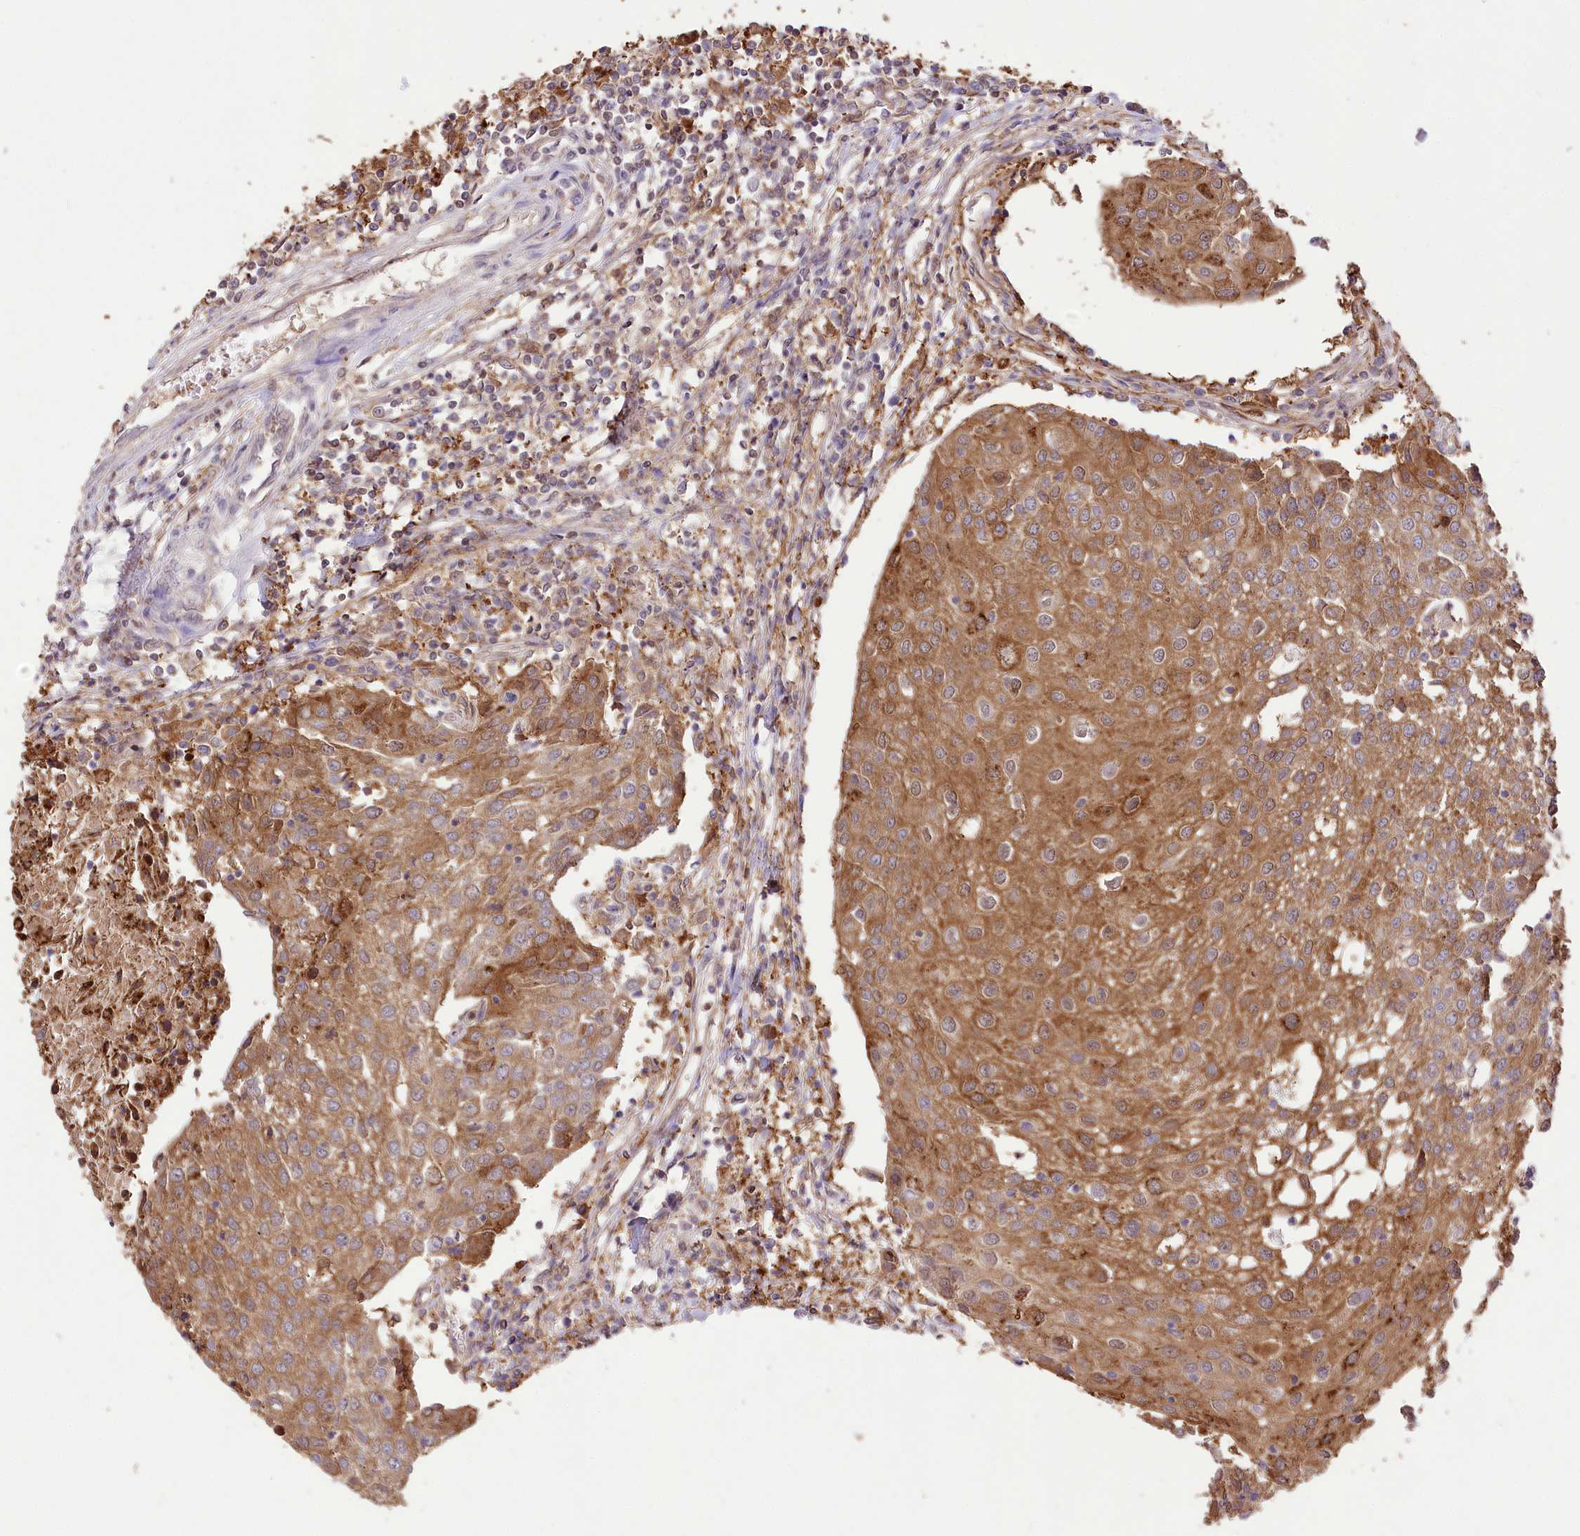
{"staining": {"intensity": "moderate", "quantity": ">75%", "location": "cytoplasmic/membranous"}, "tissue": "urothelial cancer", "cell_type": "Tumor cells", "image_type": "cancer", "snomed": [{"axis": "morphology", "description": "Urothelial carcinoma, High grade"}, {"axis": "topography", "description": "Urinary bladder"}], "caption": "Tumor cells exhibit medium levels of moderate cytoplasmic/membranous expression in about >75% of cells in urothelial cancer. (DAB IHC, brown staining for protein, blue staining for nuclei).", "gene": "UGP2", "patient": {"sex": "female", "age": 85}}